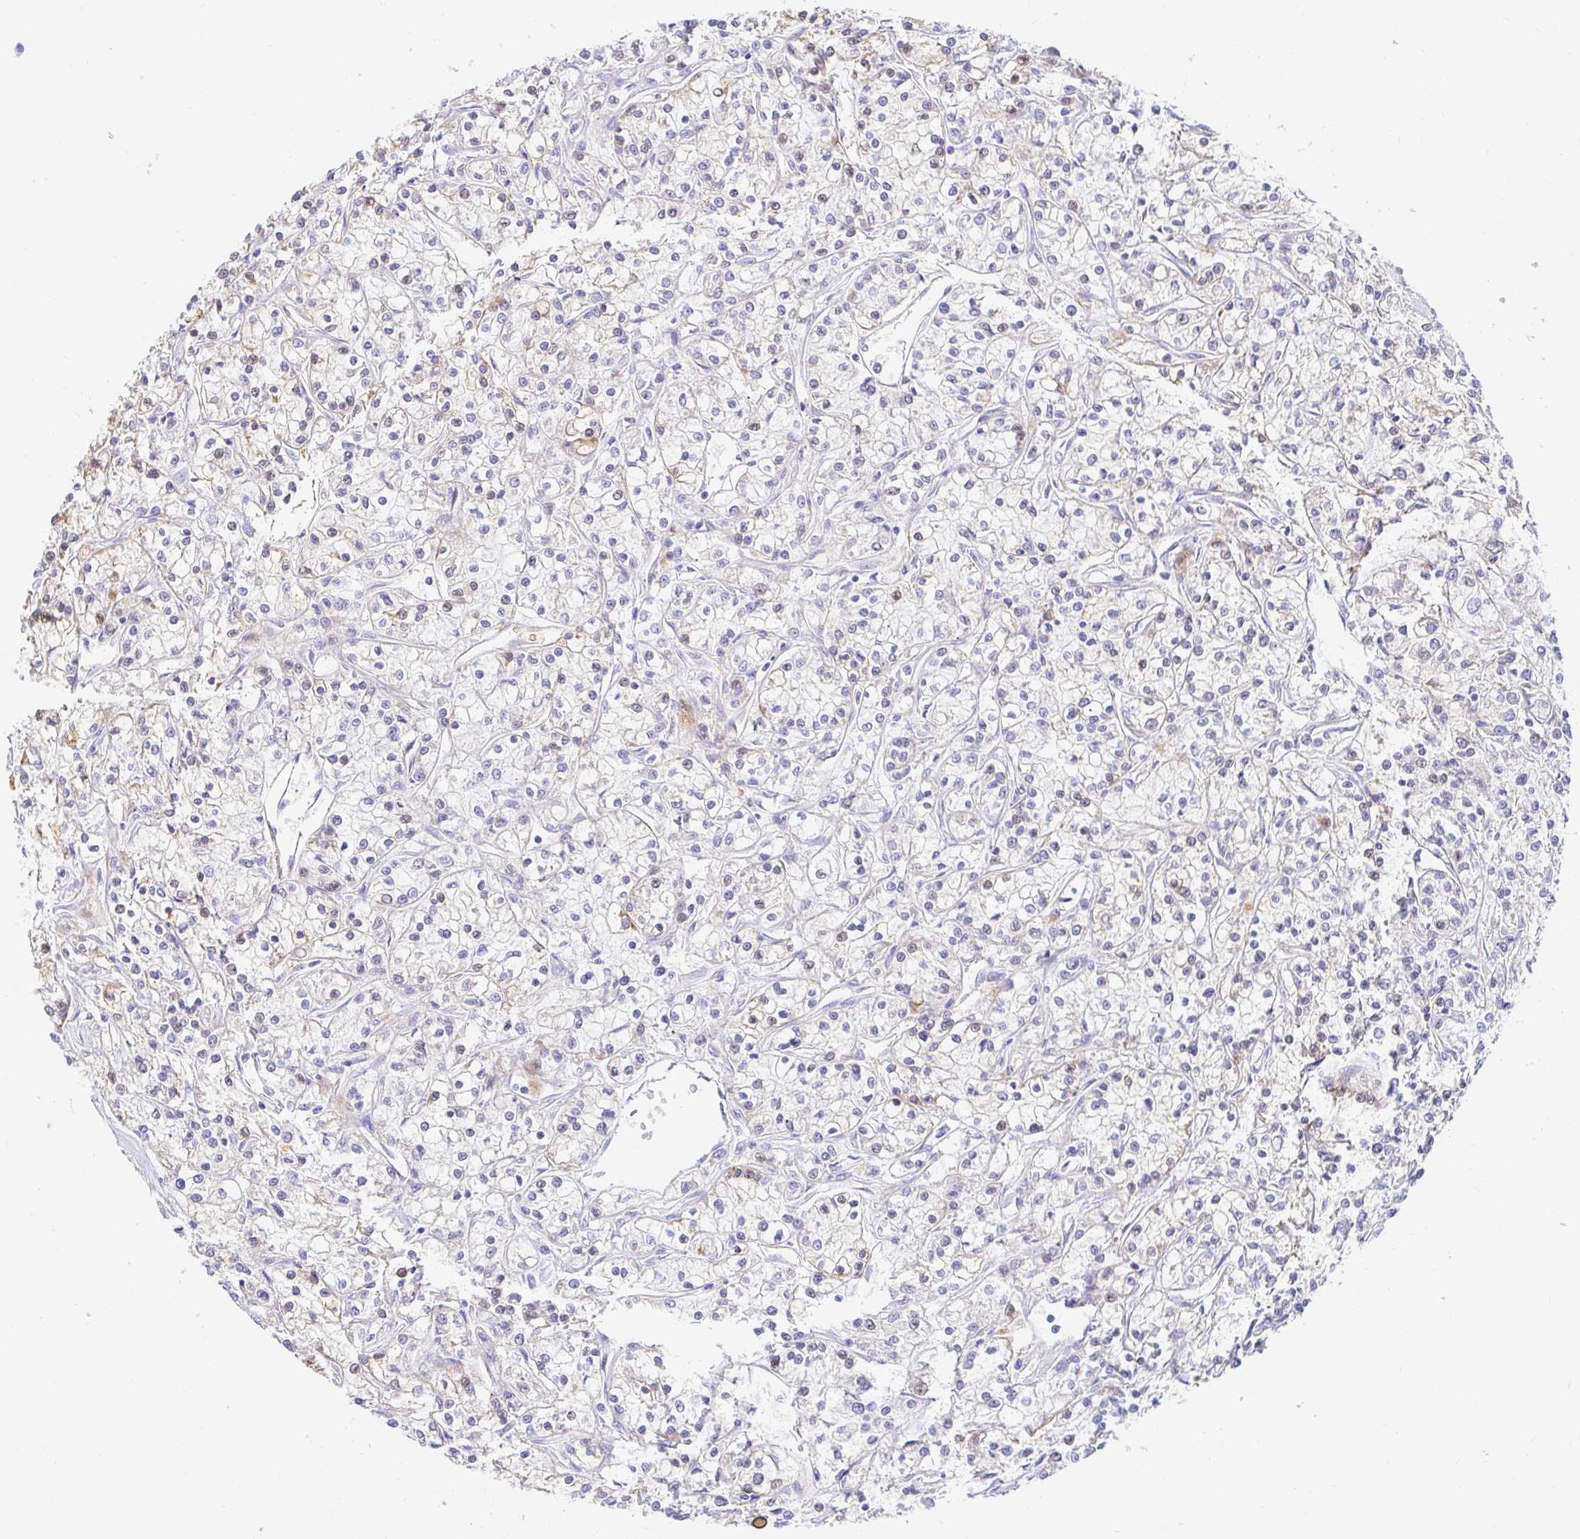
{"staining": {"intensity": "negative", "quantity": "none", "location": "none"}, "tissue": "renal cancer", "cell_type": "Tumor cells", "image_type": "cancer", "snomed": [{"axis": "morphology", "description": "Adenocarcinoma, NOS"}, {"axis": "topography", "description": "Kidney"}], "caption": "Human renal adenocarcinoma stained for a protein using IHC displays no positivity in tumor cells.", "gene": "HINFP", "patient": {"sex": "female", "age": 59}}